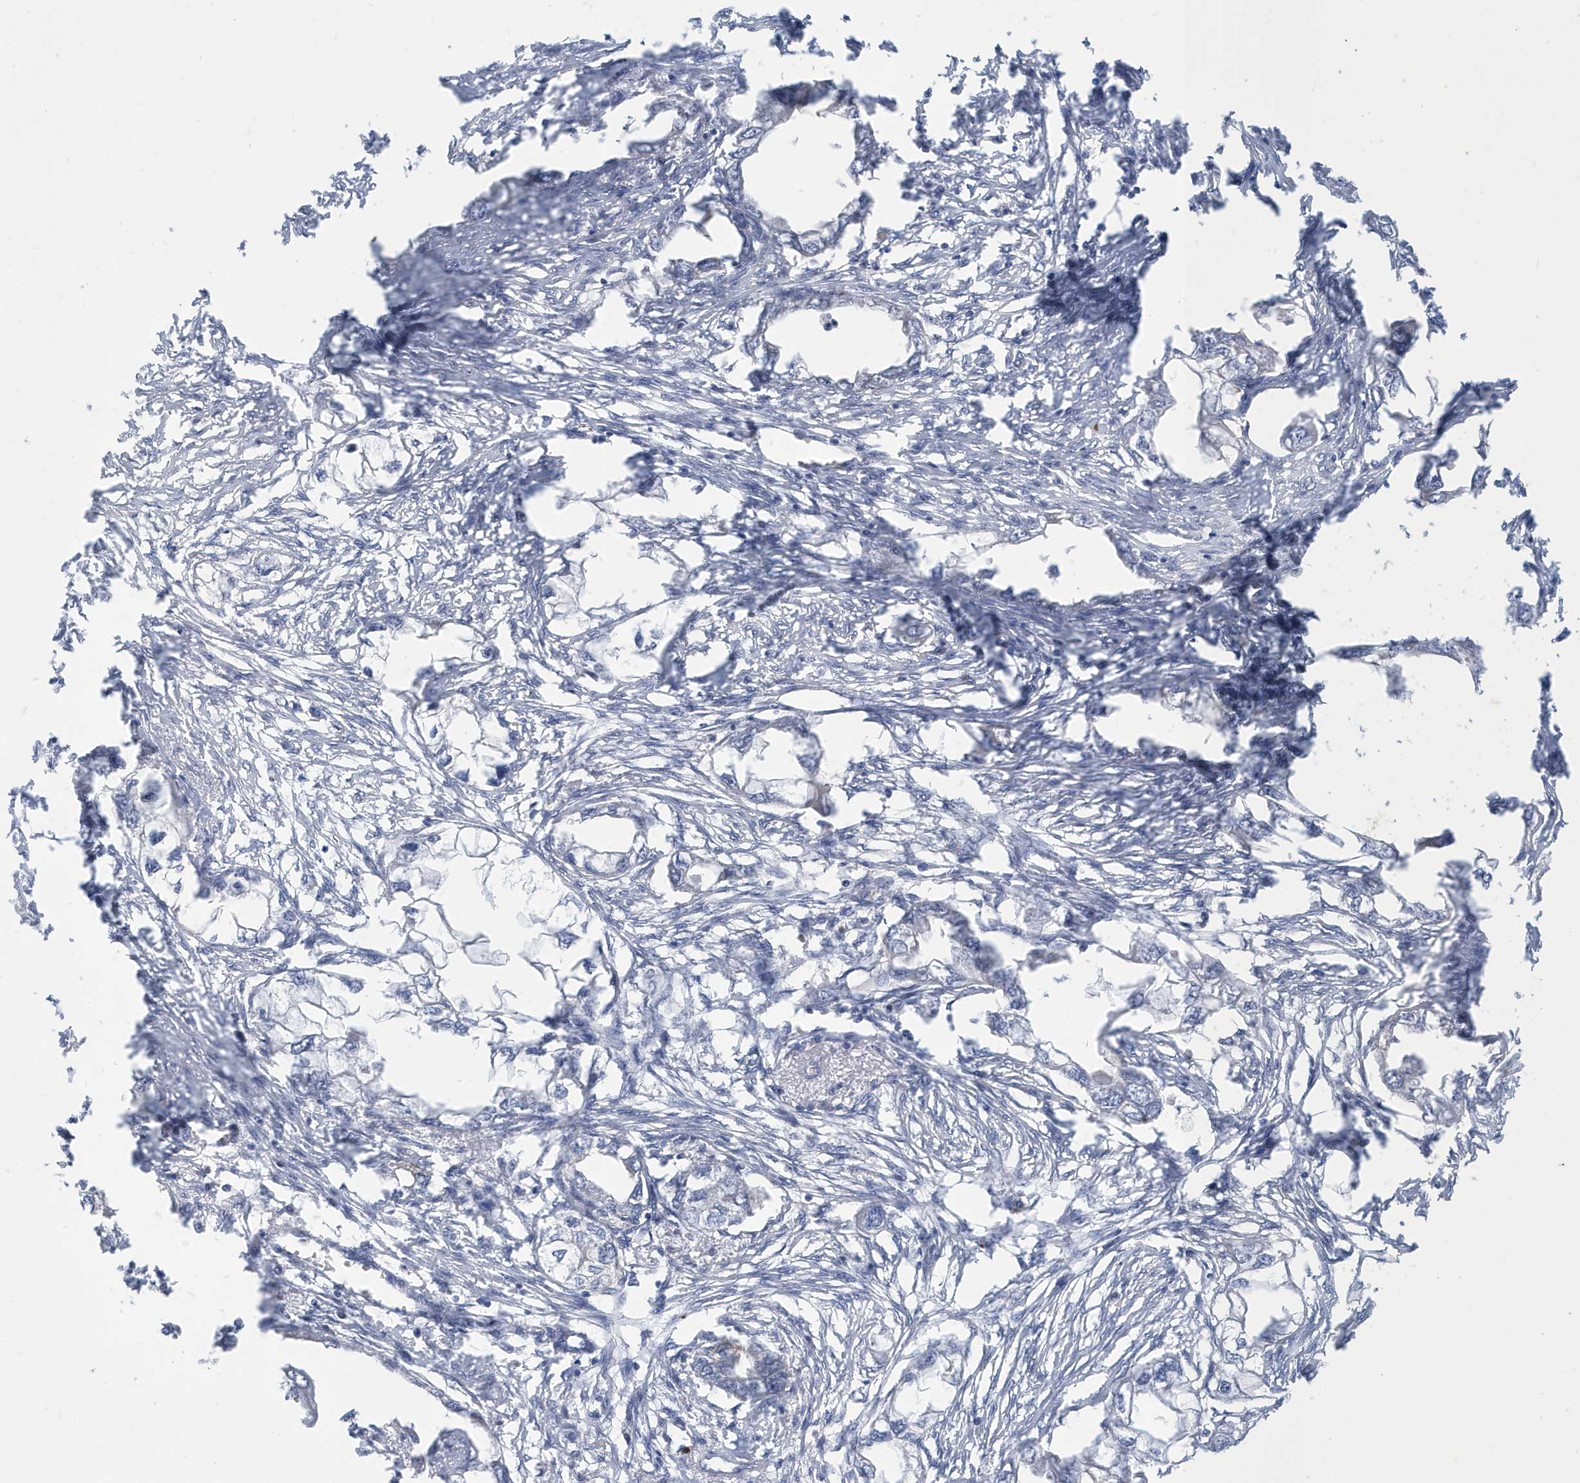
{"staining": {"intensity": "negative", "quantity": "none", "location": "none"}, "tissue": "endometrial cancer", "cell_type": "Tumor cells", "image_type": "cancer", "snomed": [{"axis": "morphology", "description": "Adenocarcinoma, NOS"}, {"axis": "morphology", "description": "Adenocarcinoma, metastatic, NOS"}, {"axis": "topography", "description": "Adipose tissue"}, {"axis": "topography", "description": "Endometrium"}], "caption": "Immunohistochemical staining of human endometrial cancer (adenocarcinoma) shows no significant positivity in tumor cells.", "gene": "ZNF654", "patient": {"sex": "female", "age": 67}}